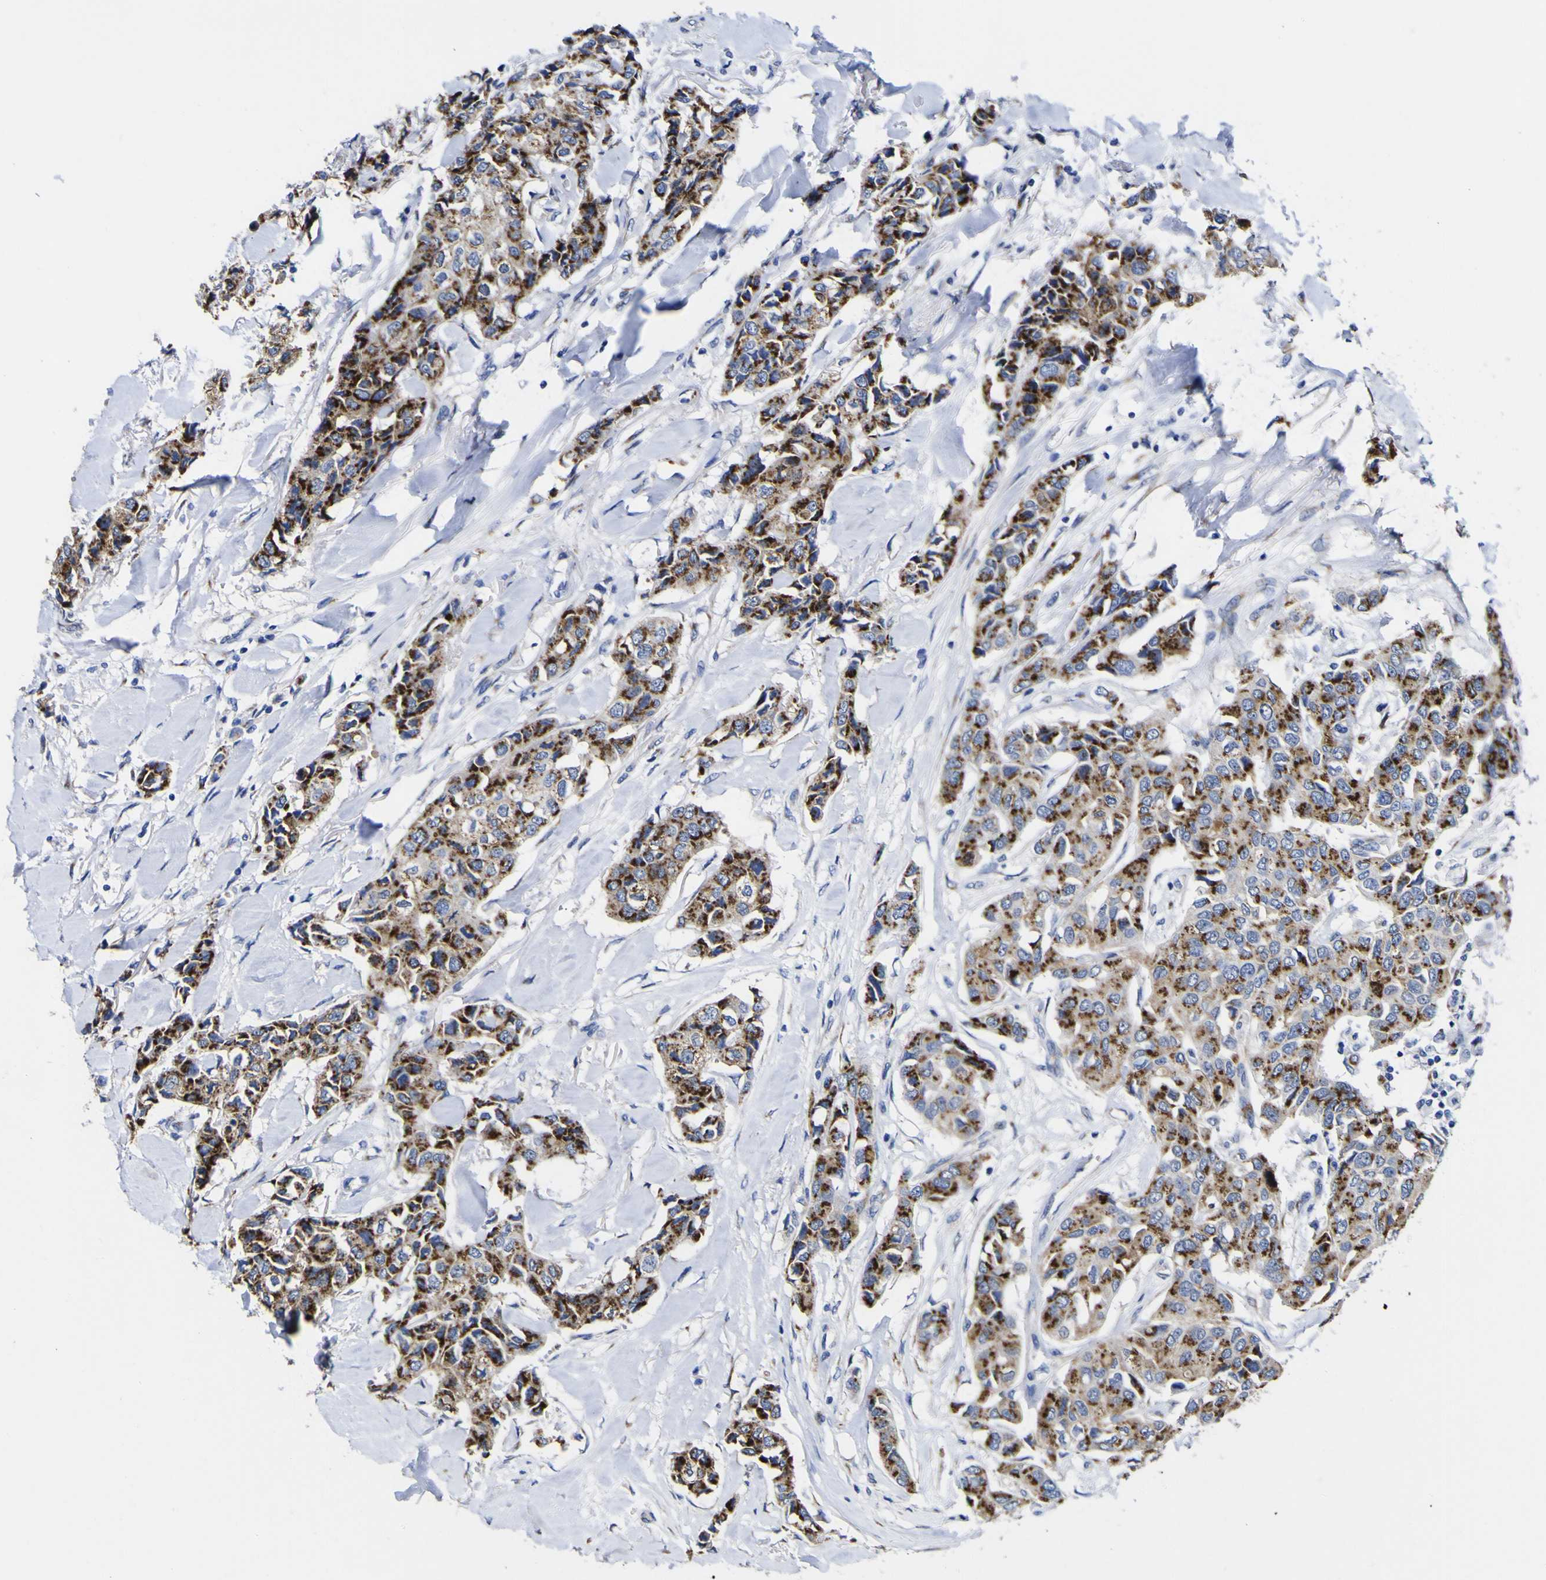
{"staining": {"intensity": "strong", "quantity": ">75%", "location": "cytoplasmic/membranous"}, "tissue": "breast cancer", "cell_type": "Tumor cells", "image_type": "cancer", "snomed": [{"axis": "morphology", "description": "Duct carcinoma"}, {"axis": "topography", "description": "Breast"}], "caption": "Human breast infiltrating ductal carcinoma stained with a protein marker demonstrates strong staining in tumor cells.", "gene": "GOLM1", "patient": {"sex": "female", "age": 80}}